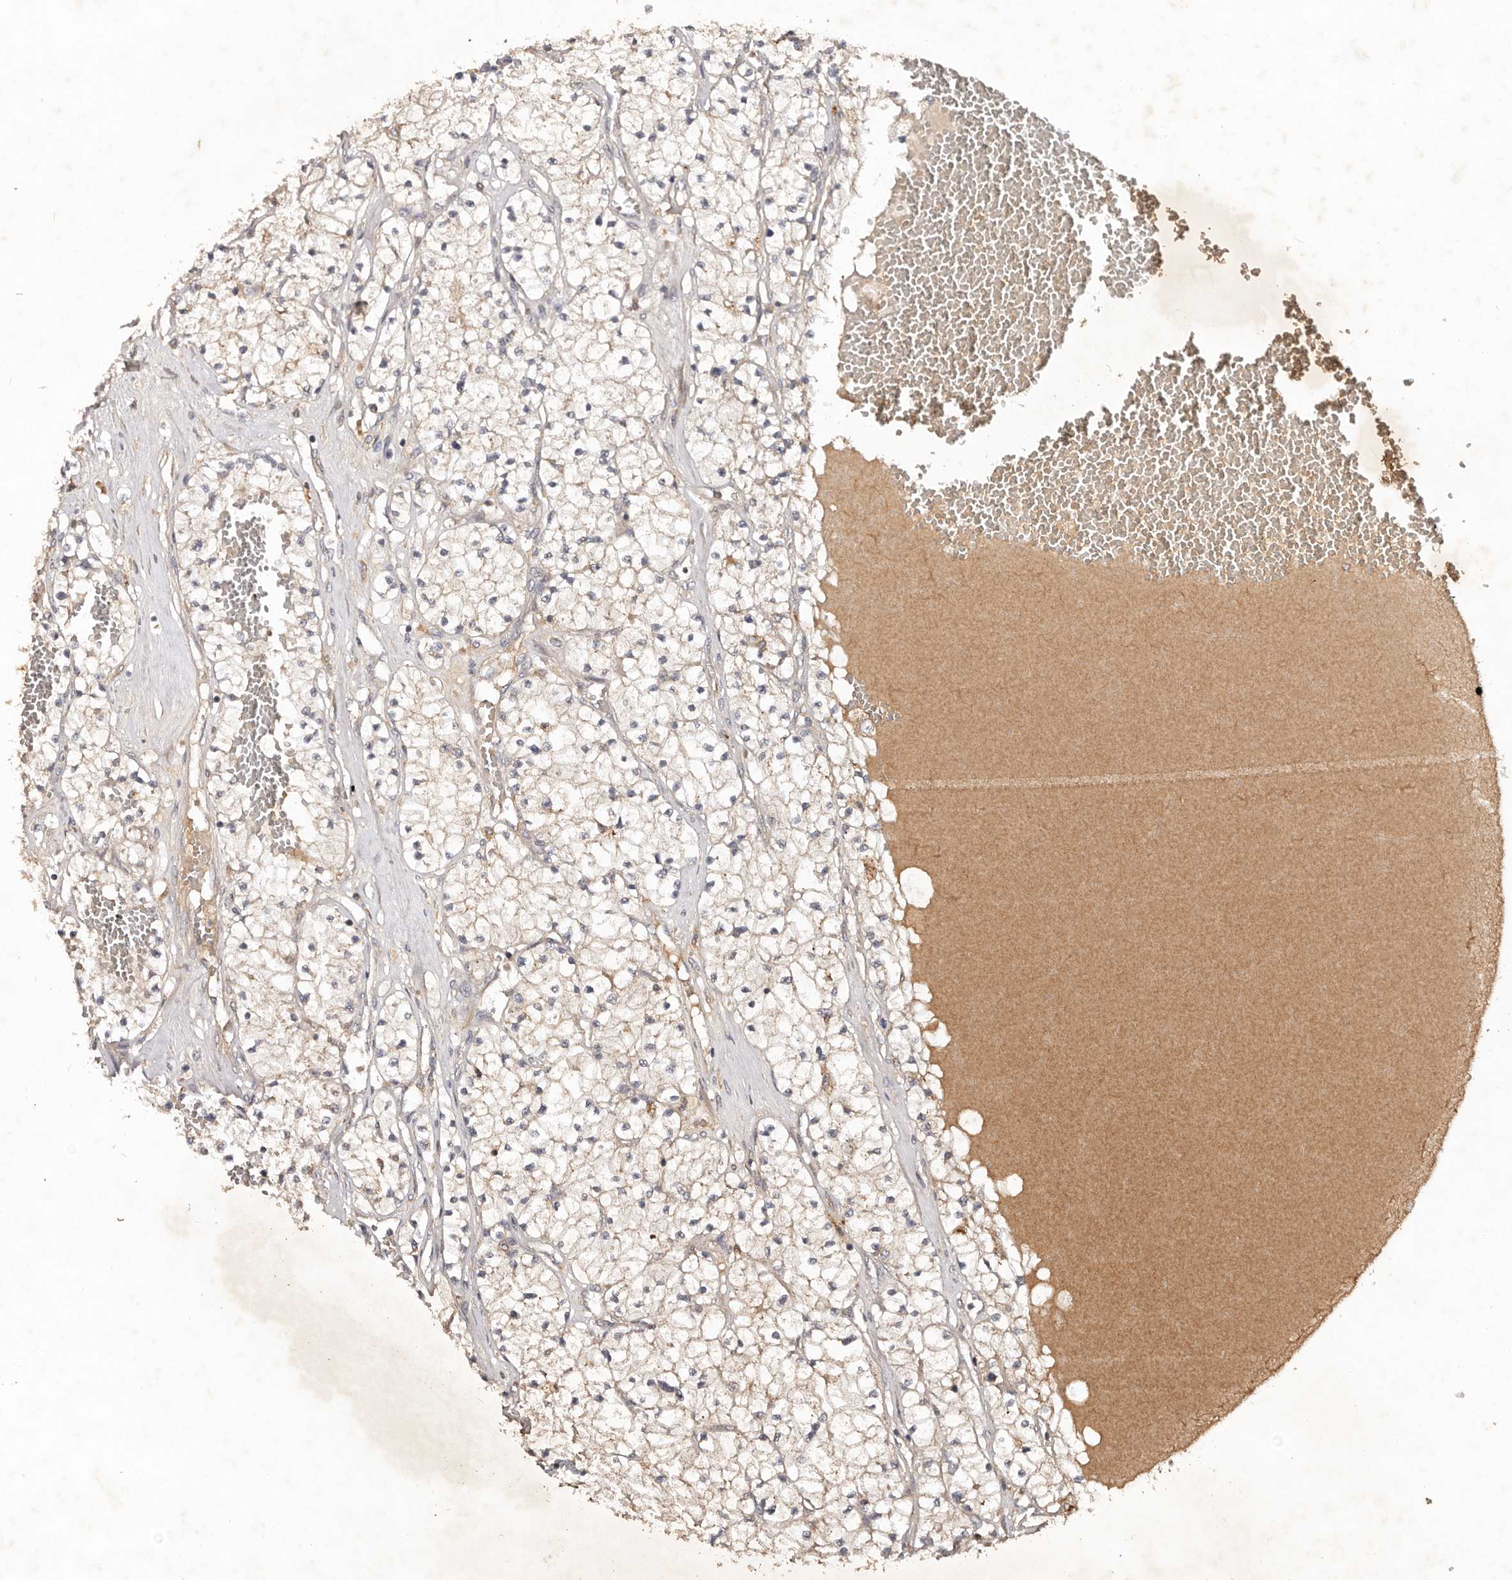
{"staining": {"intensity": "negative", "quantity": "none", "location": "none"}, "tissue": "renal cancer", "cell_type": "Tumor cells", "image_type": "cancer", "snomed": [{"axis": "morphology", "description": "Normal tissue, NOS"}, {"axis": "morphology", "description": "Adenocarcinoma, NOS"}, {"axis": "topography", "description": "Kidney"}], "caption": "Immunohistochemistry (IHC) of human renal cancer reveals no positivity in tumor cells. (DAB IHC visualized using brightfield microscopy, high magnification).", "gene": "PKIB", "patient": {"sex": "male", "age": 68}}